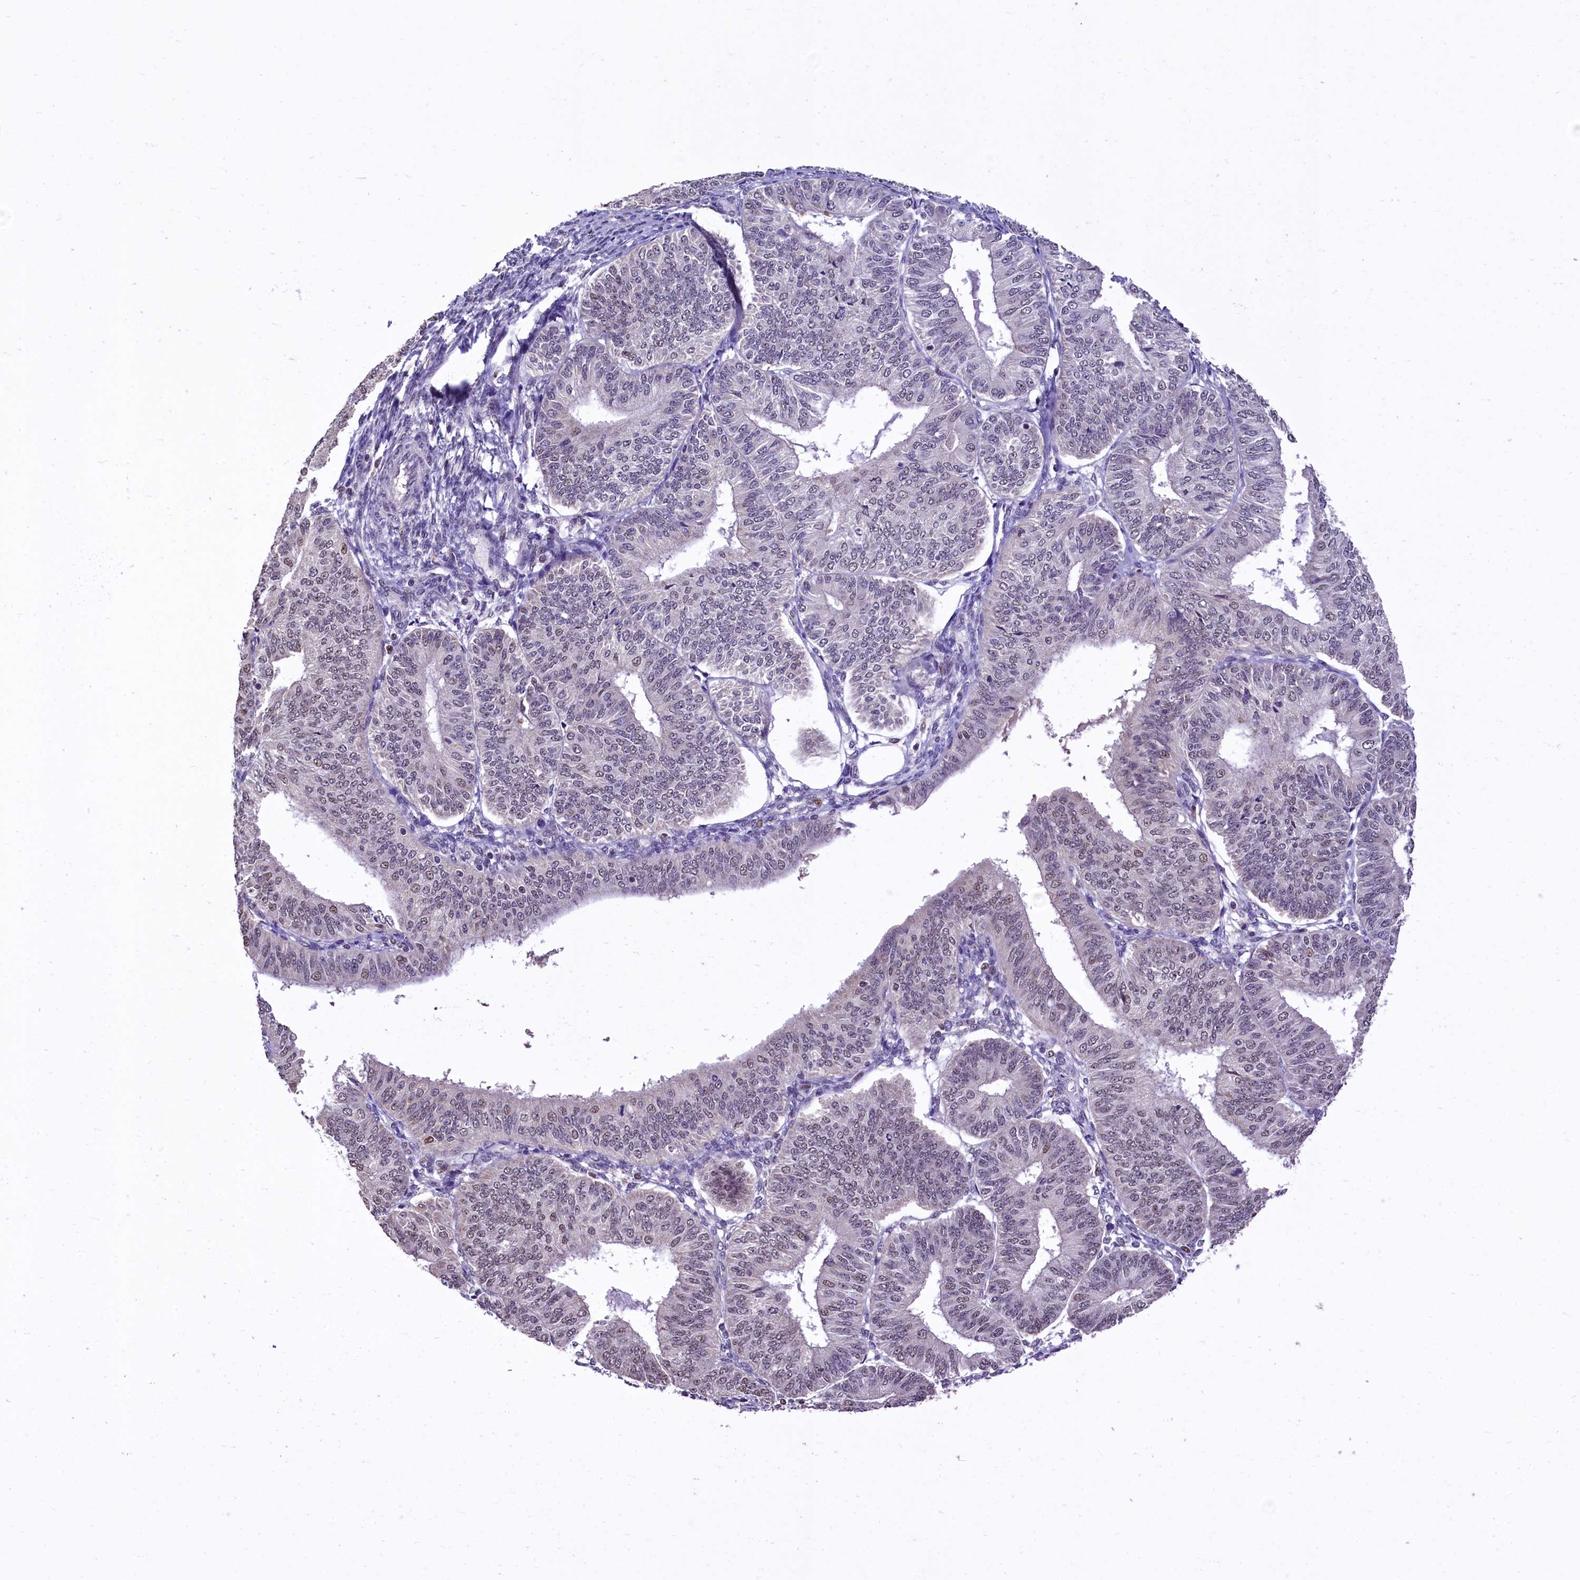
{"staining": {"intensity": "weak", "quantity": "<25%", "location": "nuclear"}, "tissue": "endometrial cancer", "cell_type": "Tumor cells", "image_type": "cancer", "snomed": [{"axis": "morphology", "description": "Adenocarcinoma, NOS"}, {"axis": "topography", "description": "Endometrium"}], "caption": "Human endometrial cancer stained for a protein using IHC shows no staining in tumor cells.", "gene": "HECTD4", "patient": {"sex": "female", "age": 58}}